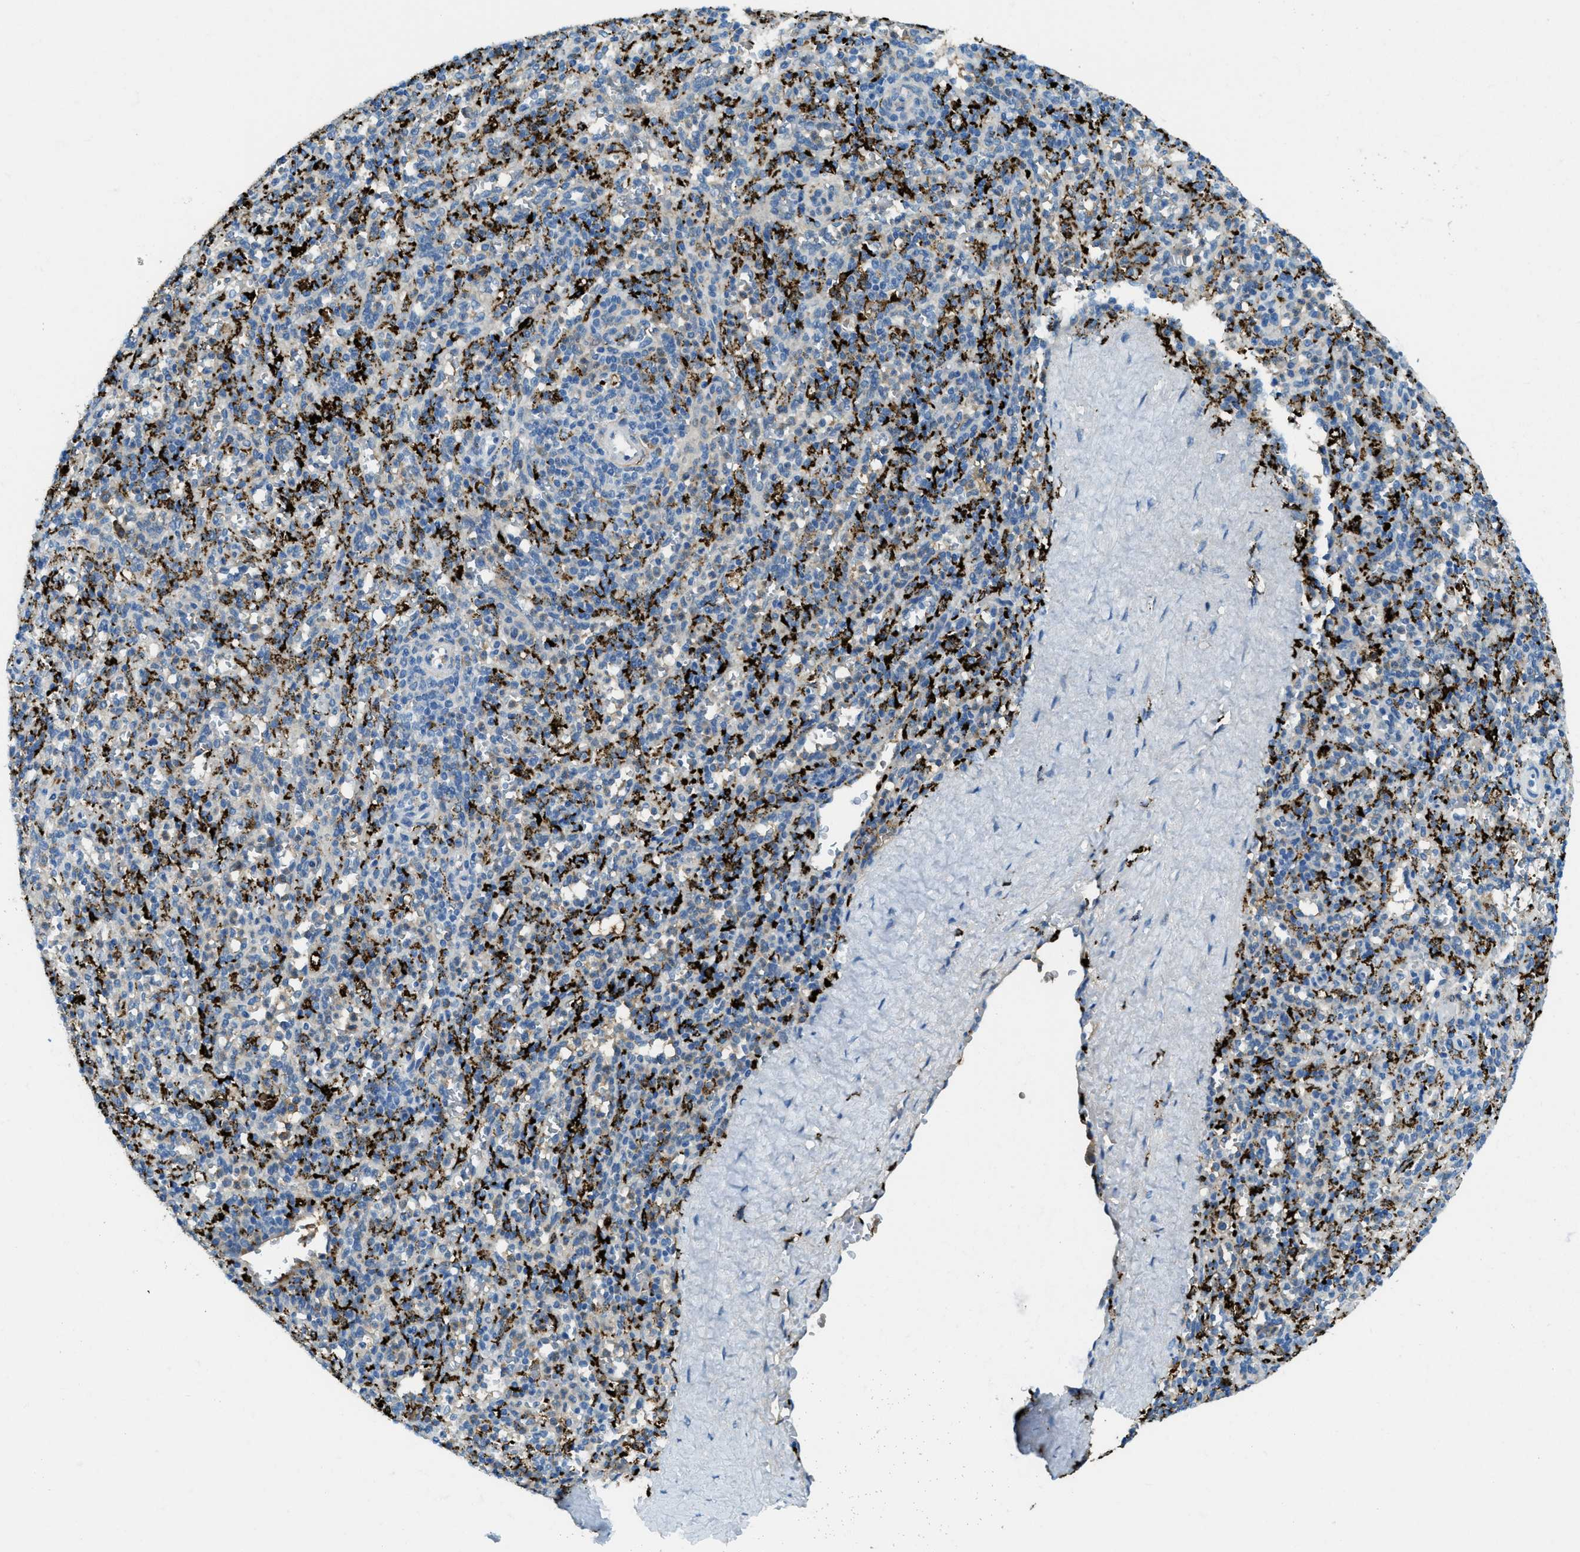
{"staining": {"intensity": "strong", "quantity": "25%-75%", "location": "cytoplasmic/membranous"}, "tissue": "spleen", "cell_type": "Cells in red pulp", "image_type": "normal", "snomed": [{"axis": "morphology", "description": "Normal tissue, NOS"}, {"axis": "topography", "description": "Spleen"}], "caption": "Unremarkable spleen reveals strong cytoplasmic/membranous positivity in about 25%-75% of cells in red pulp.", "gene": "TRIM59", "patient": {"sex": "male", "age": 36}}